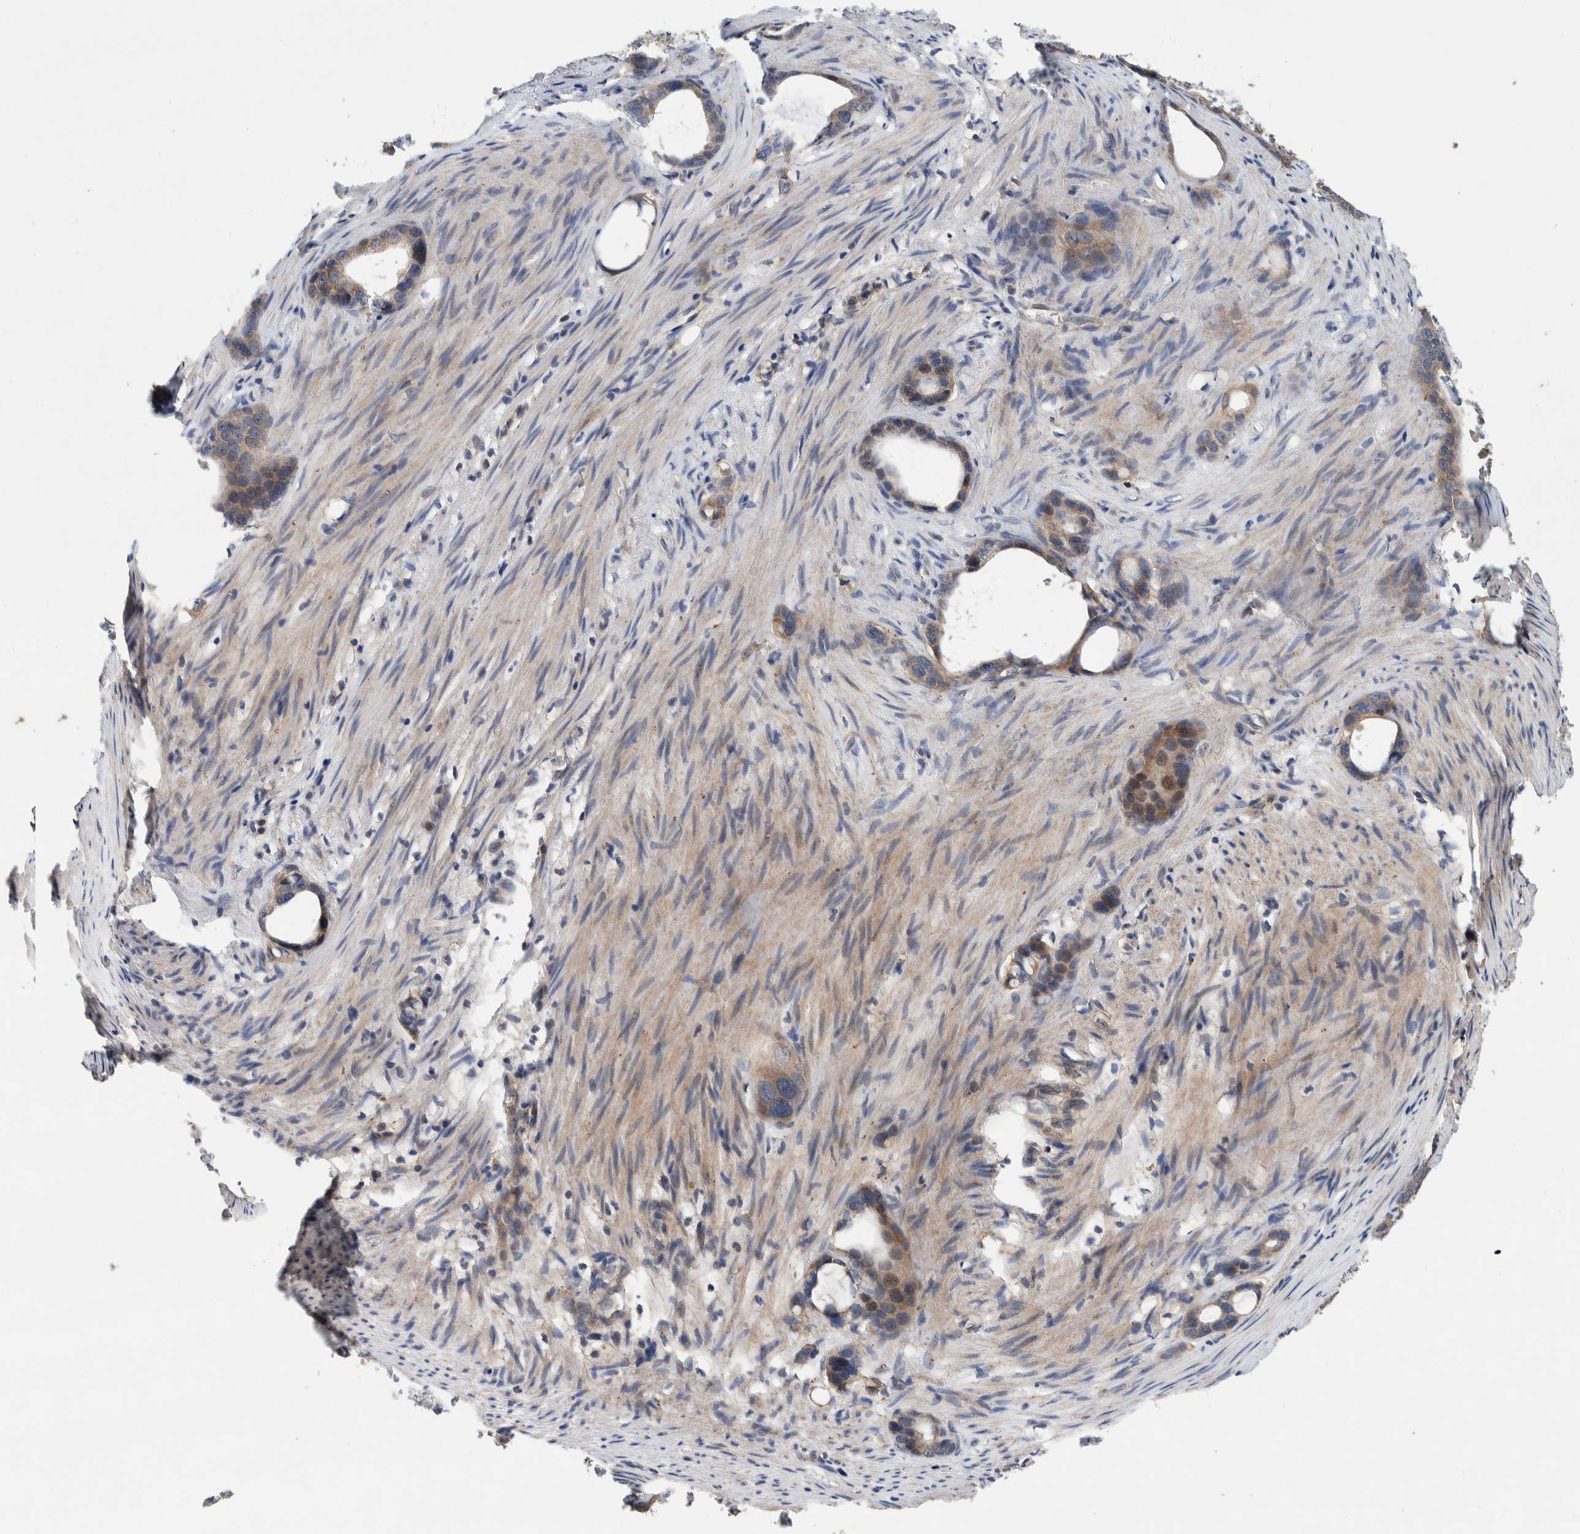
{"staining": {"intensity": "weak", "quantity": ">75%", "location": "cytoplasmic/membranous"}, "tissue": "stomach cancer", "cell_type": "Tumor cells", "image_type": "cancer", "snomed": [{"axis": "morphology", "description": "Adenocarcinoma, NOS"}, {"axis": "topography", "description": "Stomach"}], "caption": "Immunohistochemistry image of human stomach adenocarcinoma stained for a protein (brown), which exhibits low levels of weak cytoplasmic/membranous expression in approximately >75% of tumor cells.", "gene": "PIK3R6", "patient": {"sex": "female", "age": 75}}